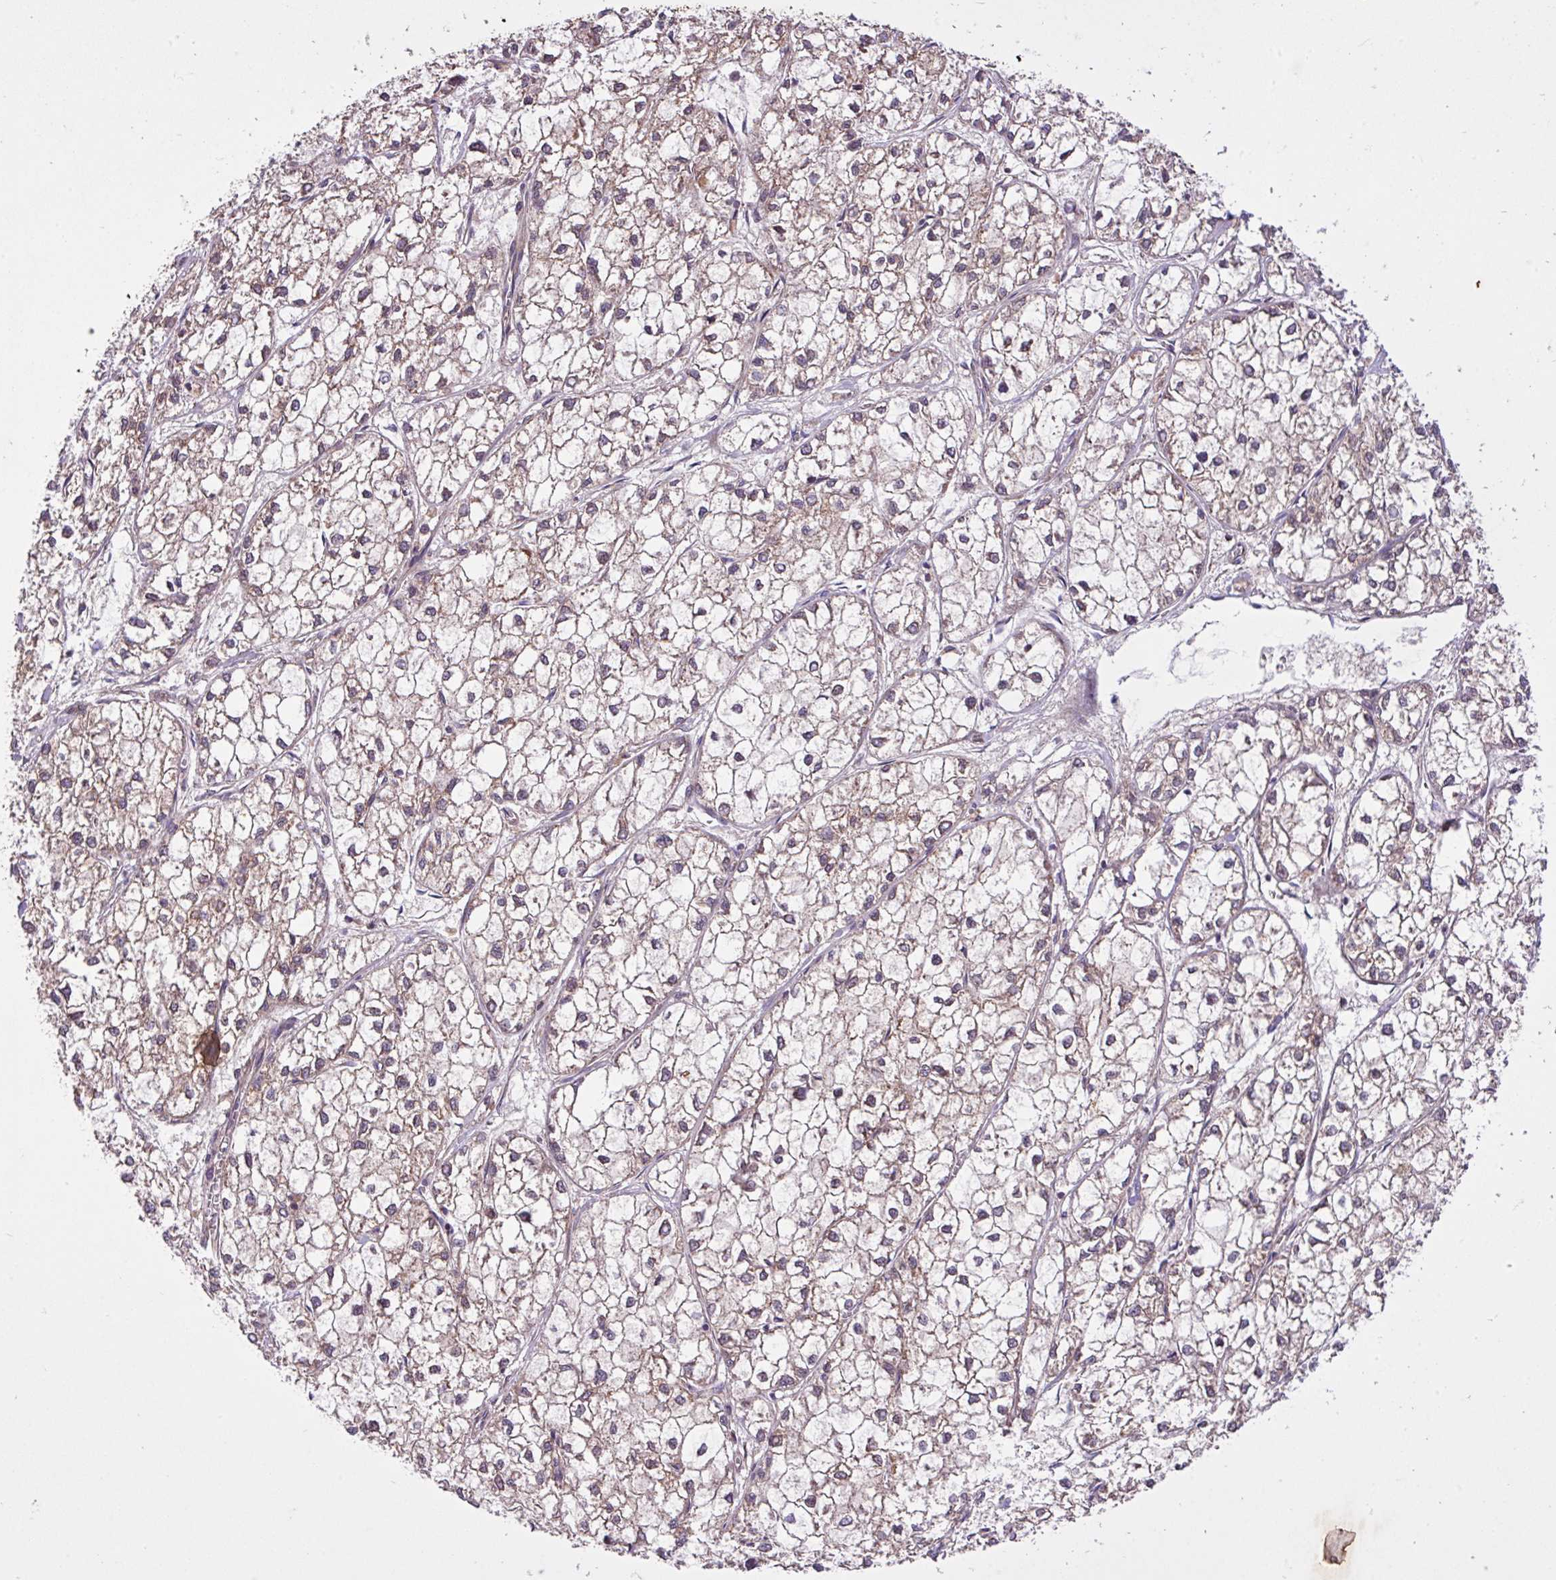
{"staining": {"intensity": "weak", "quantity": "25%-75%", "location": "cytoplasmic/membranous"}, "tissue": "liver cancer", "cell_type": "Tumor cells", "image_type": "cancer", "snomed": [{"axis": "morphology", "description": "Carcinoma, Hepatocellular, NOS"}, {"axis": "topography", "description": "Liver"}], "caption": "Immunohistochemical staining of human liver cancer (hepatocellular carcinoma) exhibits weak cytoplasmic/membranous protein staining in about 25%-75% of tumor cells. The protein is stained brown, and the nuclei are stained in blue (DAB IHC with brightfield microscopy, high magnification).", "gene": "TIMM10B", "patient": {"sex": "female", "age": 43}}